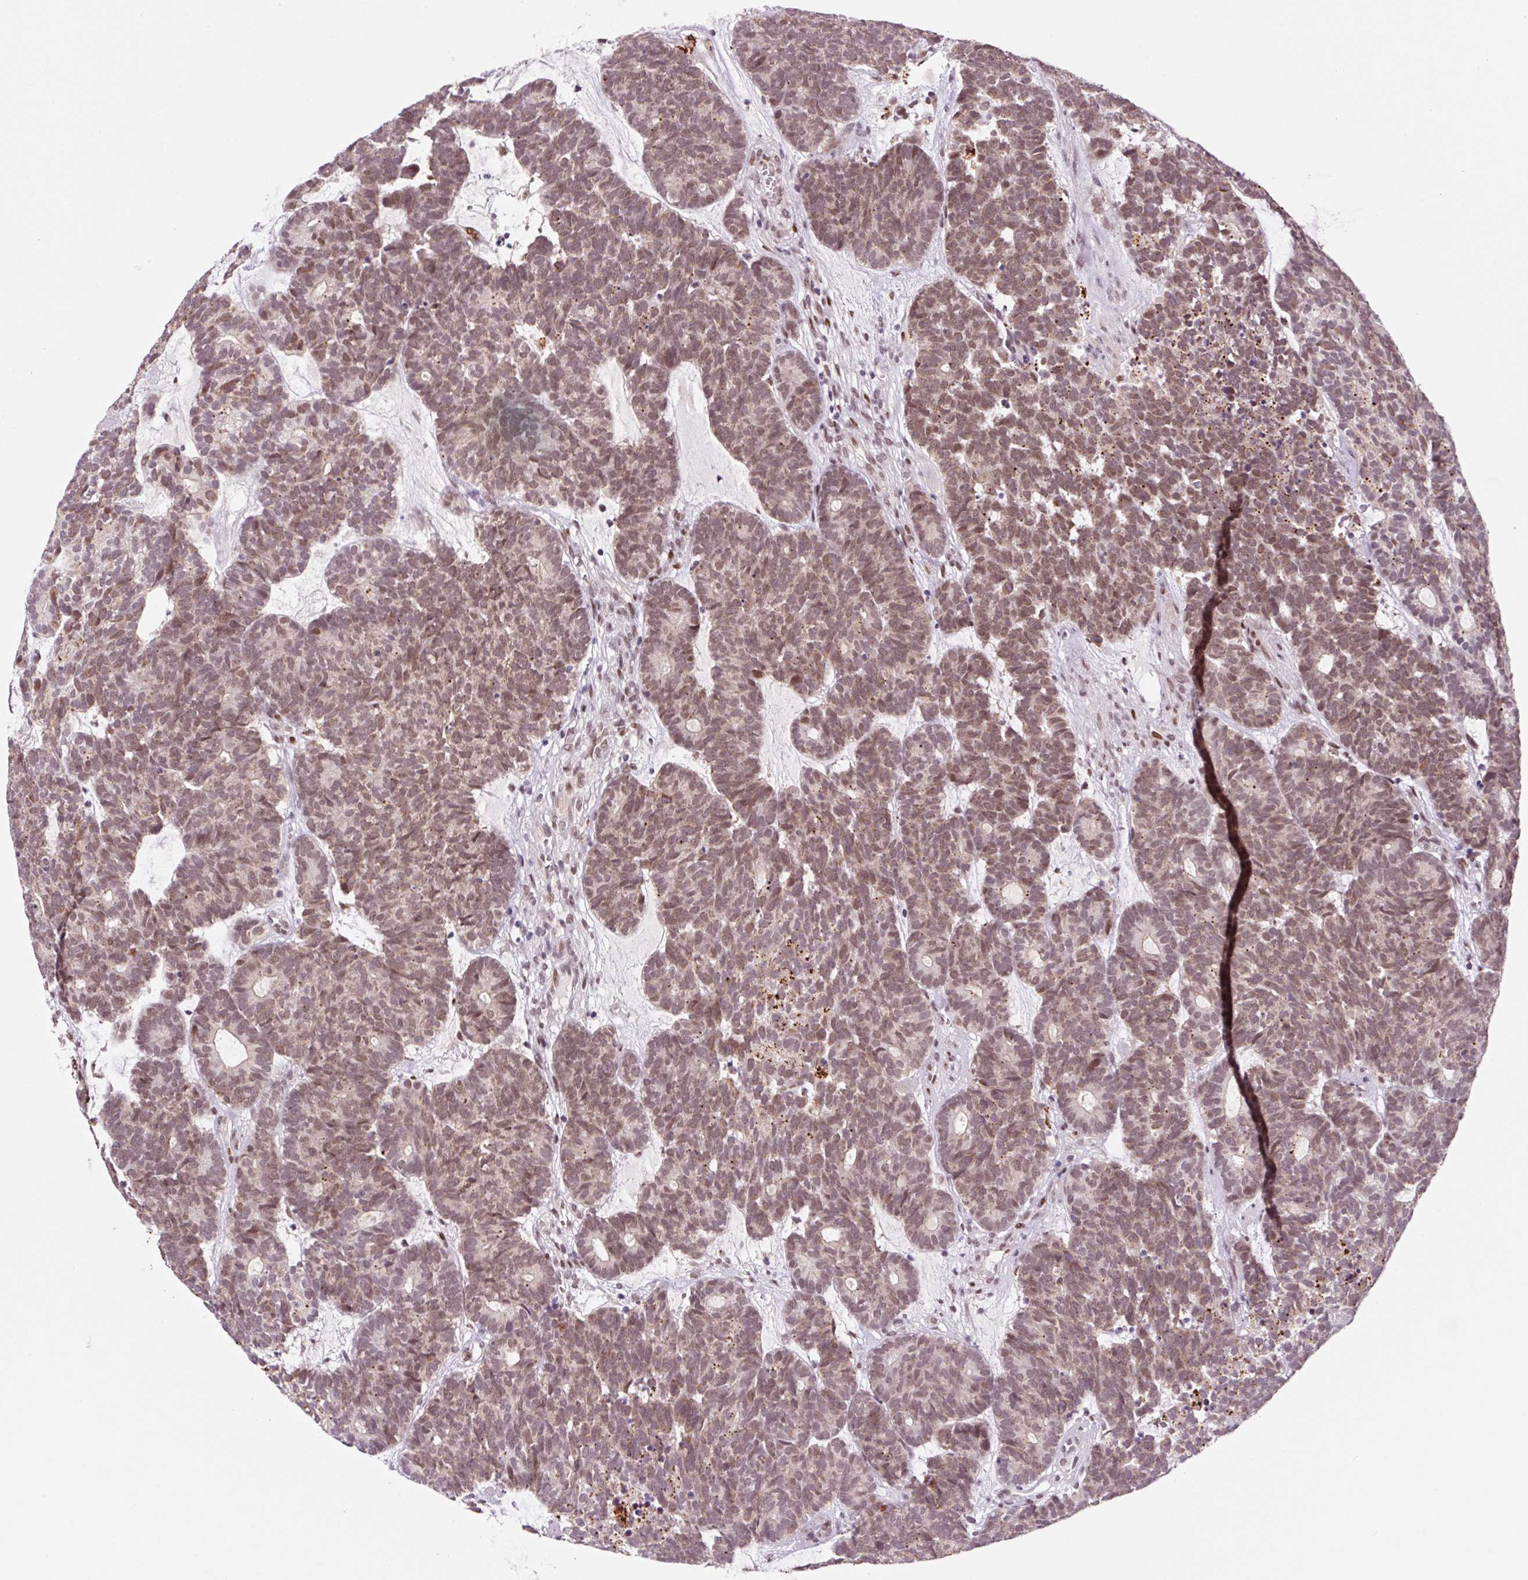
{"staining": {"intensity": "moderate", "quantity": ">75%", "location": "nuclear"}, "tissue": "head and neck cancer", "cell_type": "Tumor cells", "image_type": "cancer", "snomed": [{"axis": "morphology", "description": "Adenocarcinoma, NOS"}, {"axis": "topography", "description": "Head-Neck"}], "caption": "A high-resolution histopathology image shows immunohistochemistry staining of head and neck cancer, which reveals moderate nuclear expression in about >75% of tumor cells.", "gene": "CCNL2", "patient": {"sex": "female", "age": 81}}